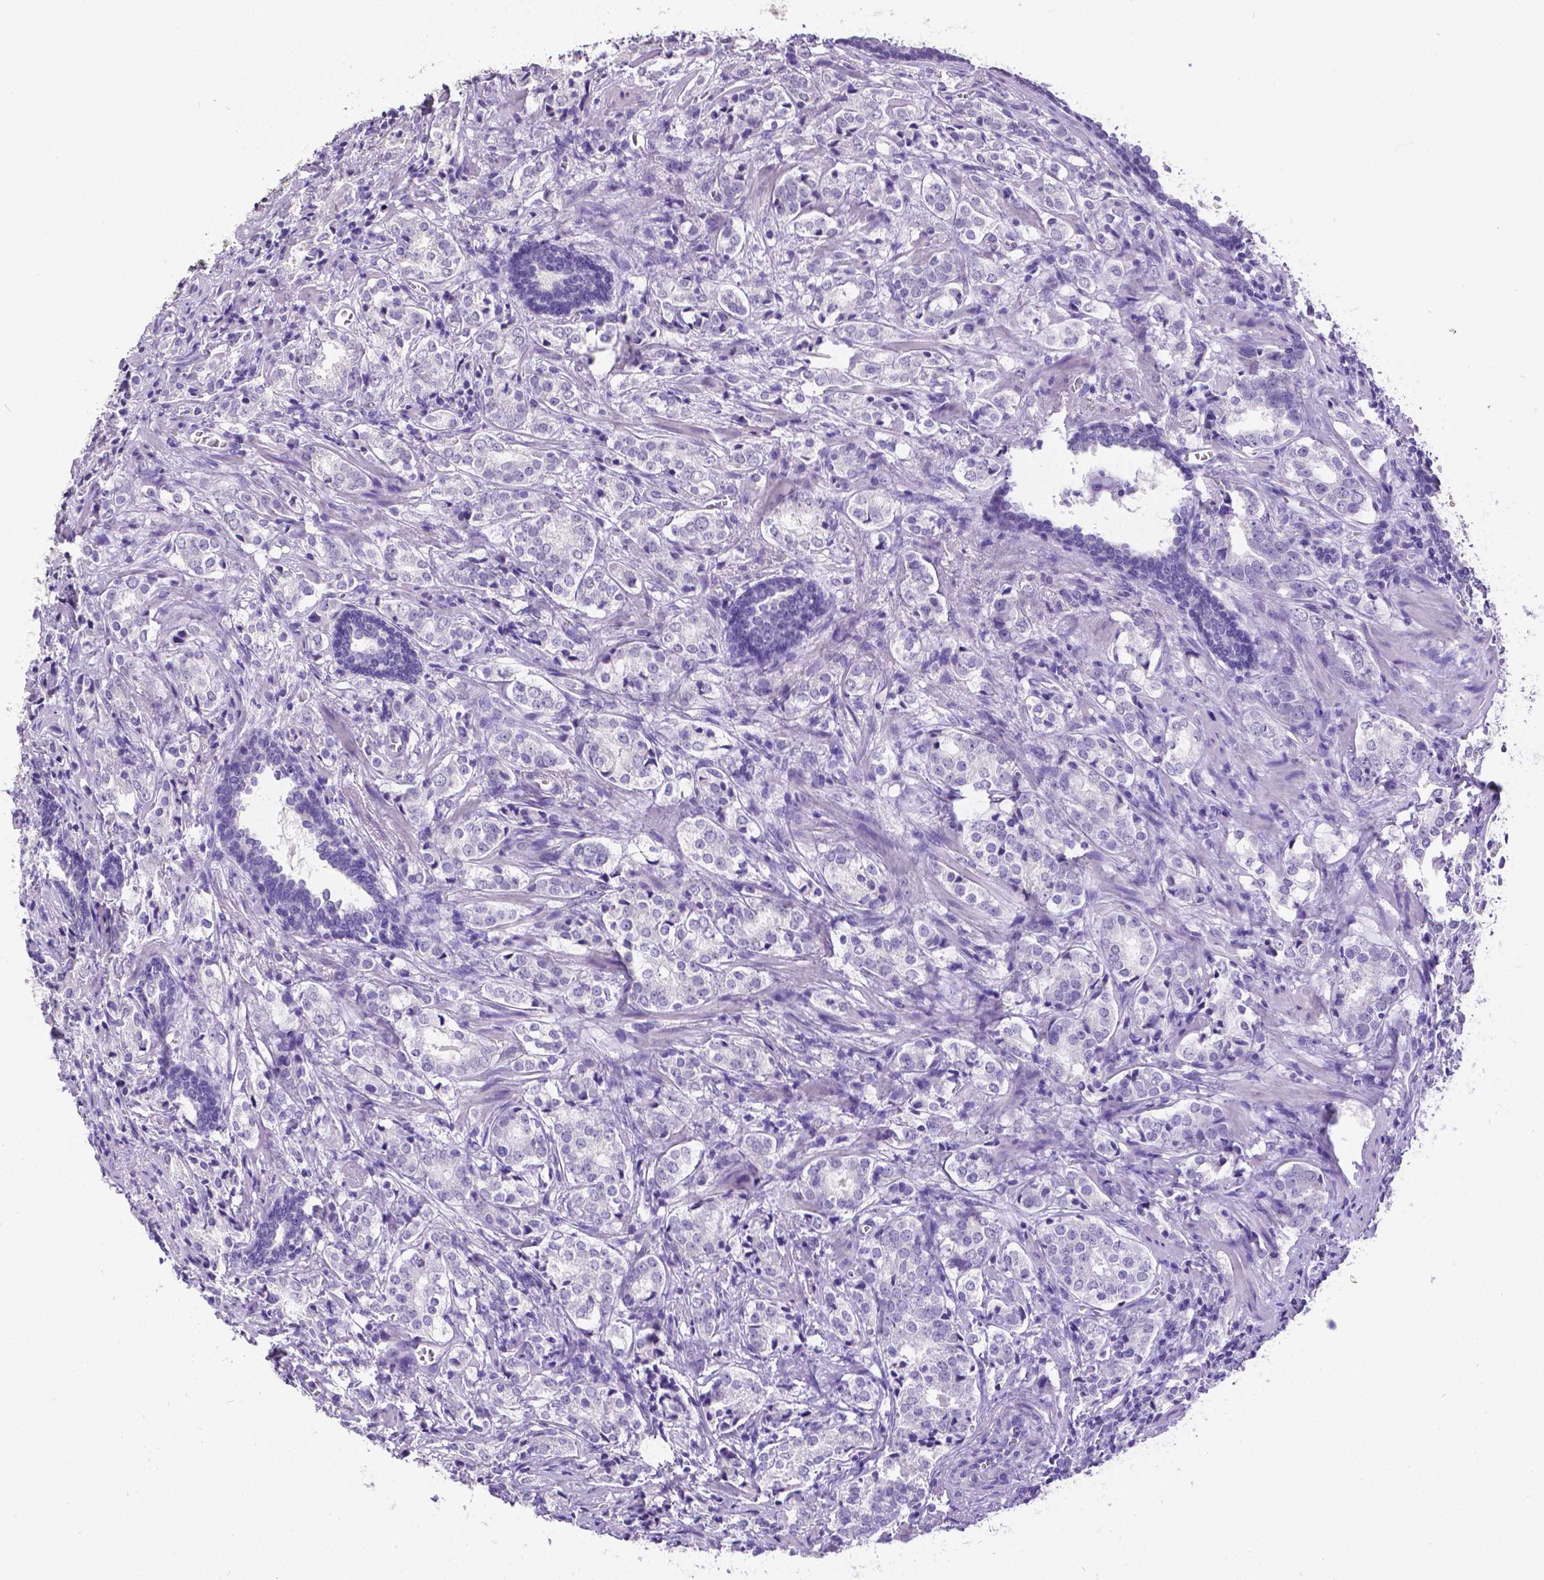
{"staining": {"intensity": "negative", "quantity": "none", "location": "none"}, "tissue": "prostate cancer", "cell_type": "Tumor cells", "image_type": "cancer", "snomed": [{"axis": "morphology", "description": "Adenocarcinoma, NOS"}, {"axis": "topography", "description": "Prostate and seminal vesicle, NOS"}], "caption": "This image is of prostate adenocarcinoma stained with IHC to label a protein in brown with the nuclei are counter-stained blue. There is no staining in tumor cells.", "gene": "SATB2", "patient": {"sex": "male", "age": 63}}